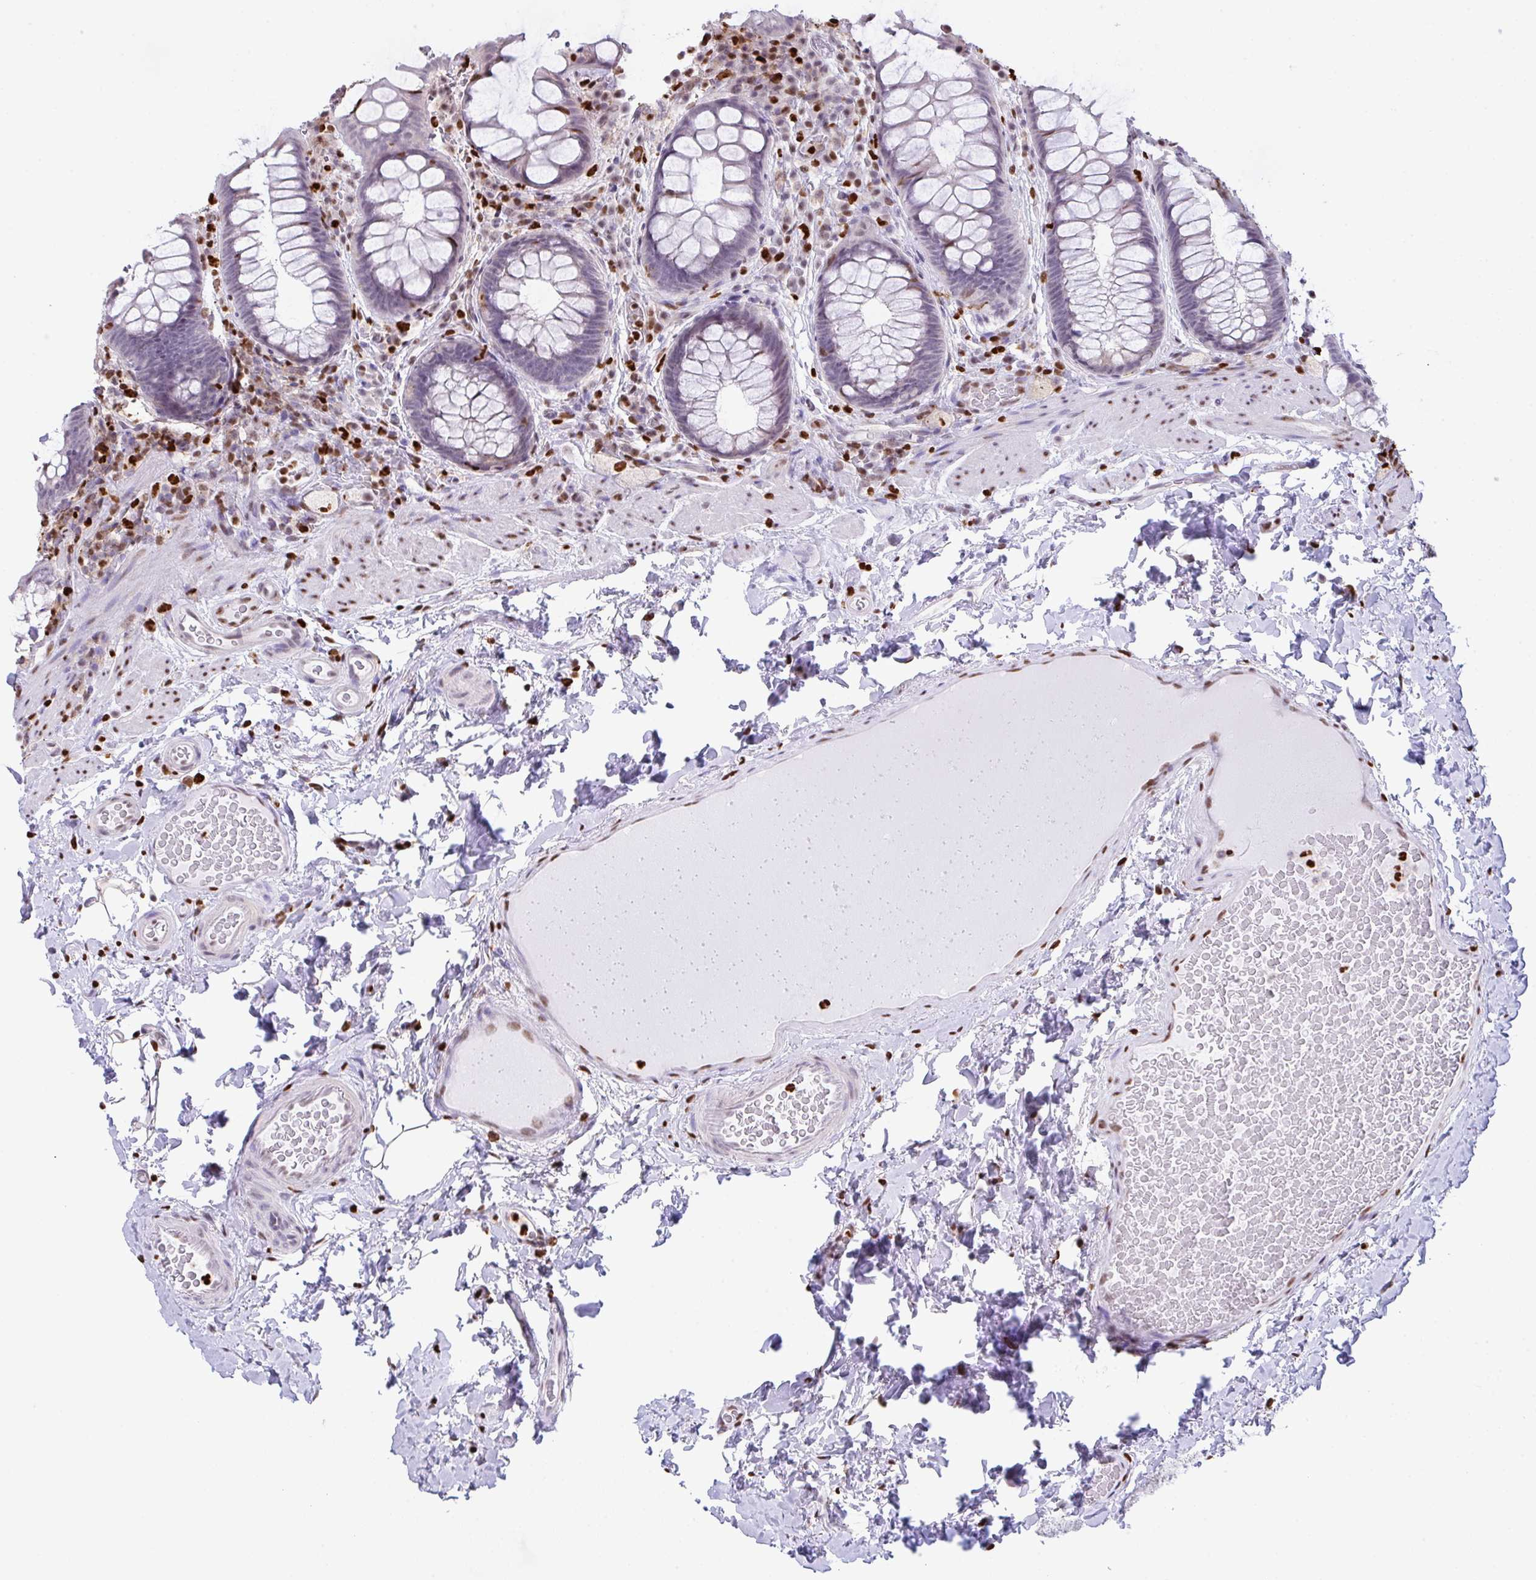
{"staining": {"intensity": "weak", "quantity": "<25%", "location": "nuclear"}, "tissue": "rectum", "cell_type": "Glandular cells", "image_type": "normal", "snomed": [{"axis": "morphology", "description": "Normal tissue, NOS"}, {"axis": "topography", "description": "Rectum"}], "caption": "This is a image of immunohistochemistry (IHC) staining of unremarkable rectum, which shows no staining in glandular cells.", "gene": "BTBD10", "patient": {"sex": "female", "age": 69}}